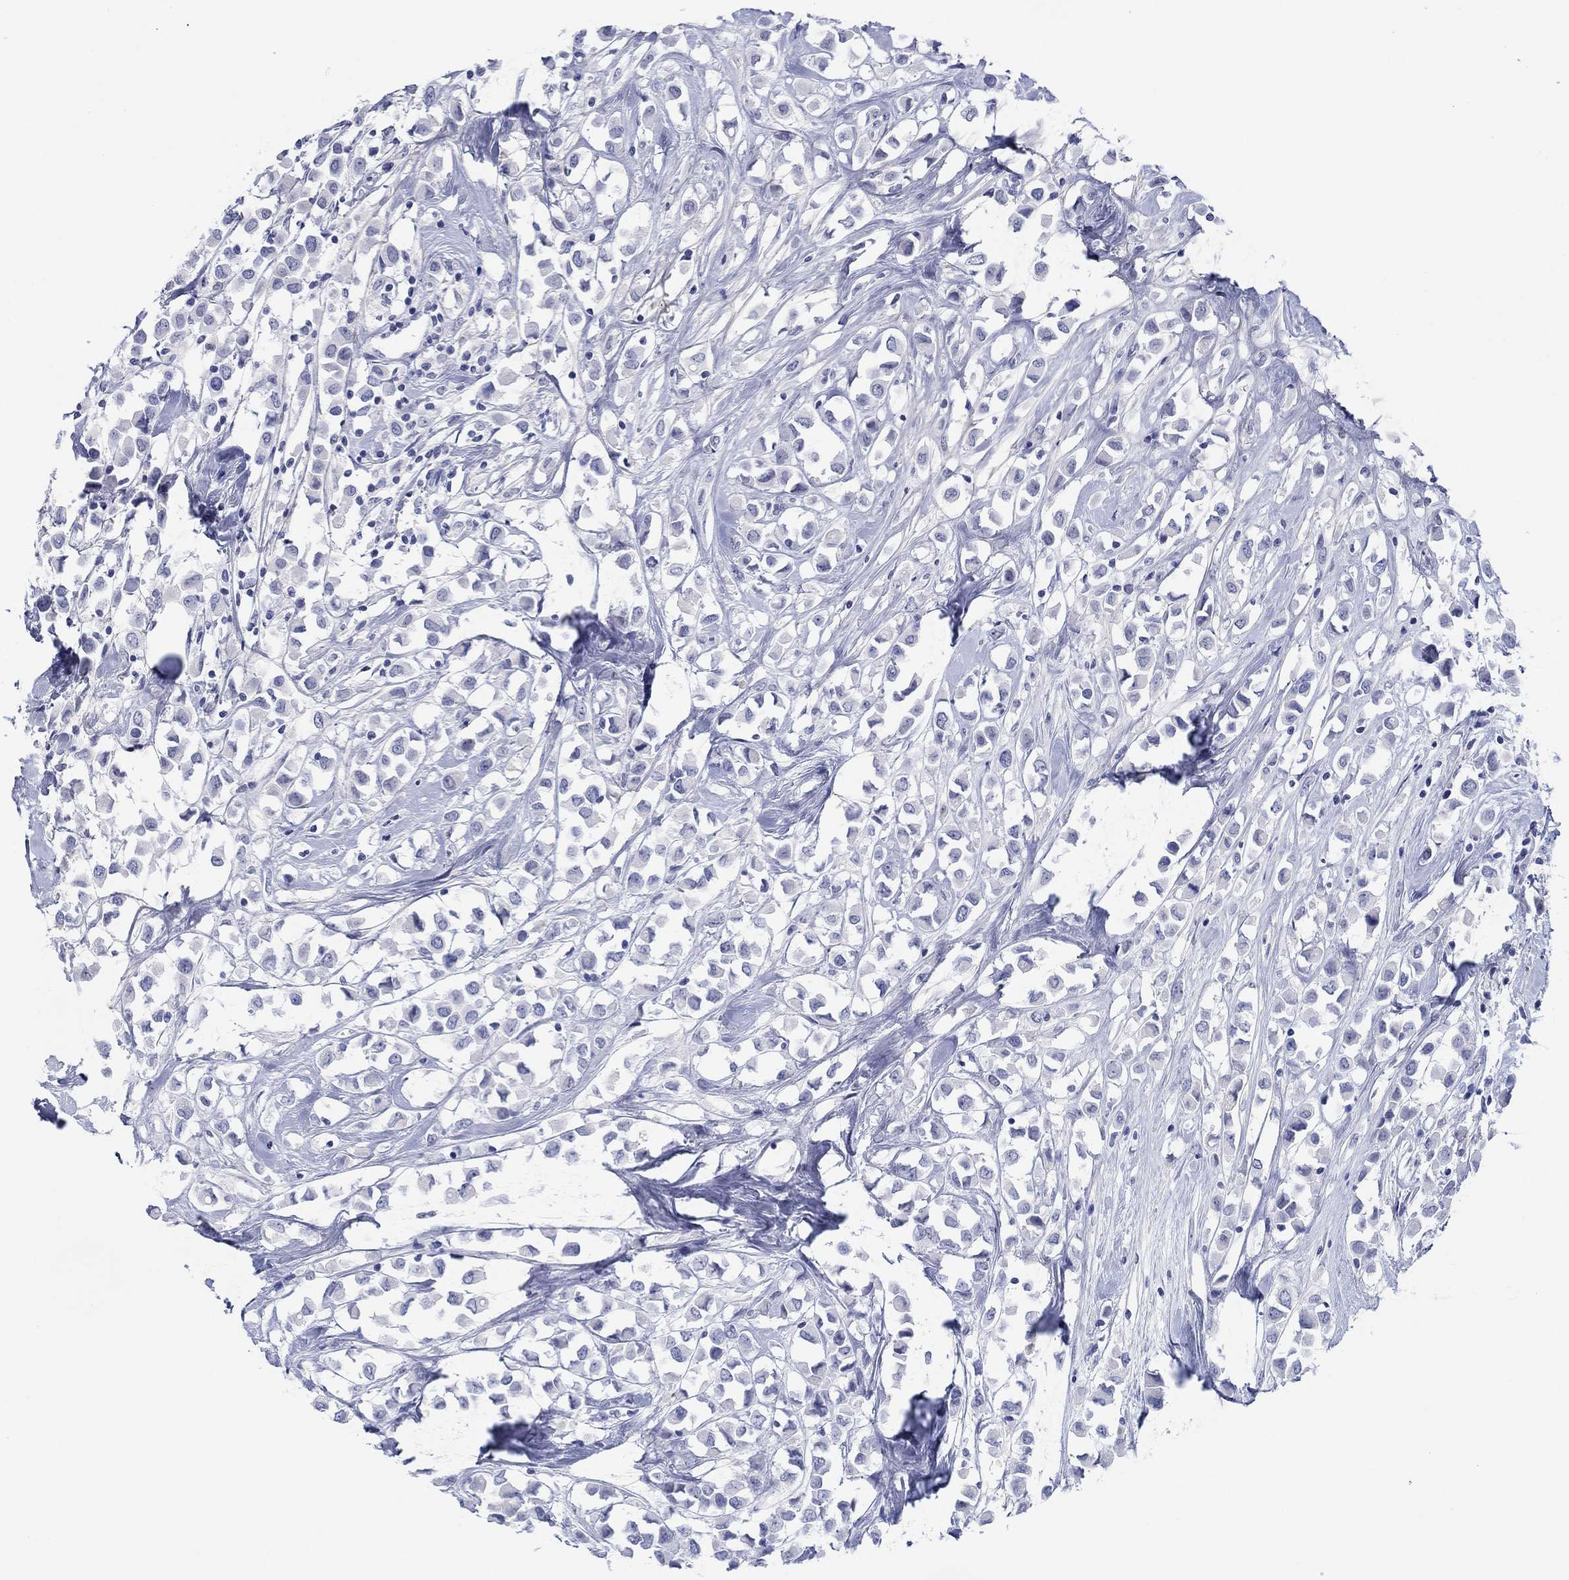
{"staining": {"intensity": "negative", "quantity": "none", "location": "none"}, "tissue": "breast cancer", "cell_type": "Tumor cells", "image_type": "cancer", "snomed": [{"axis": "morphology", "description": "Duct carcinoma"}, {"axis": "topography", "description": "Breast"}], "caption": "Tumor cells show no significant positivity in breast cancer.", "gene": "PDYN", "patient": {"sex": "female", "age": 61}}